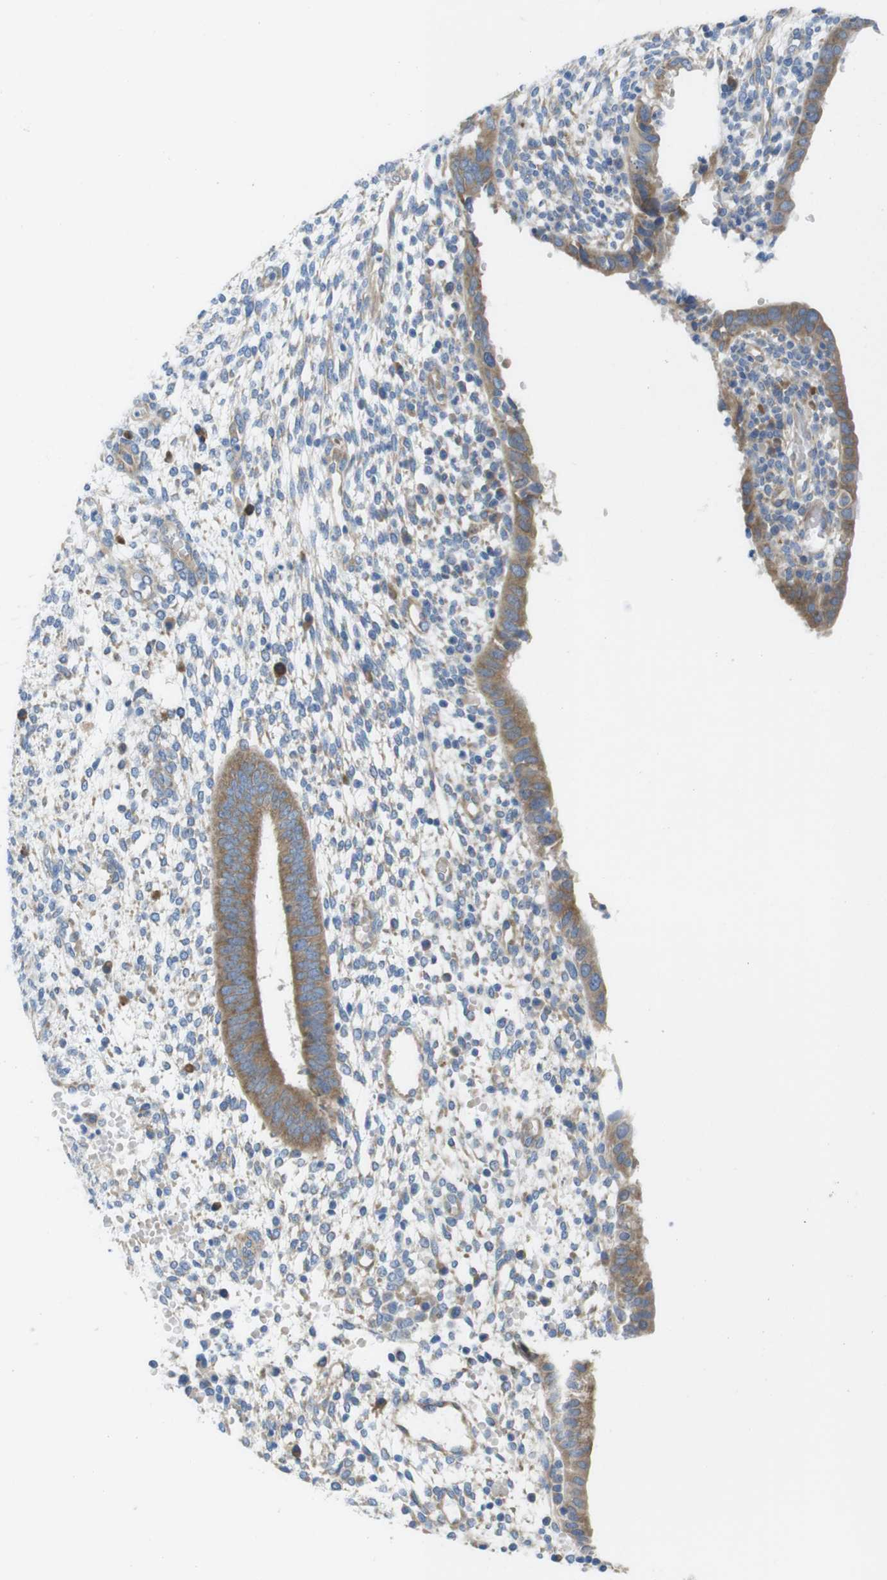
{"staining": {"intensity": "weak", "quantity": "25%-75%", "location": "cytoplasmic/membranous"}, "tissue": "endometrium", "cell_type": "Cells in endometrial stroma", "image_type": "normal", "snomed": [{"axis": "morphology", "description": "Normal tissue, NOS"}, {"axis": "topography", "description": "Endometrium"}], "caption": "The photomicrograph demonstrates staining of normal endometrium, revealing weak cytoplasmic/membranous protein positivity (brown color) within cells in endometrial stroma.", "gene": "TMEM234", "patient": {"sex": "female", "age": 35}}